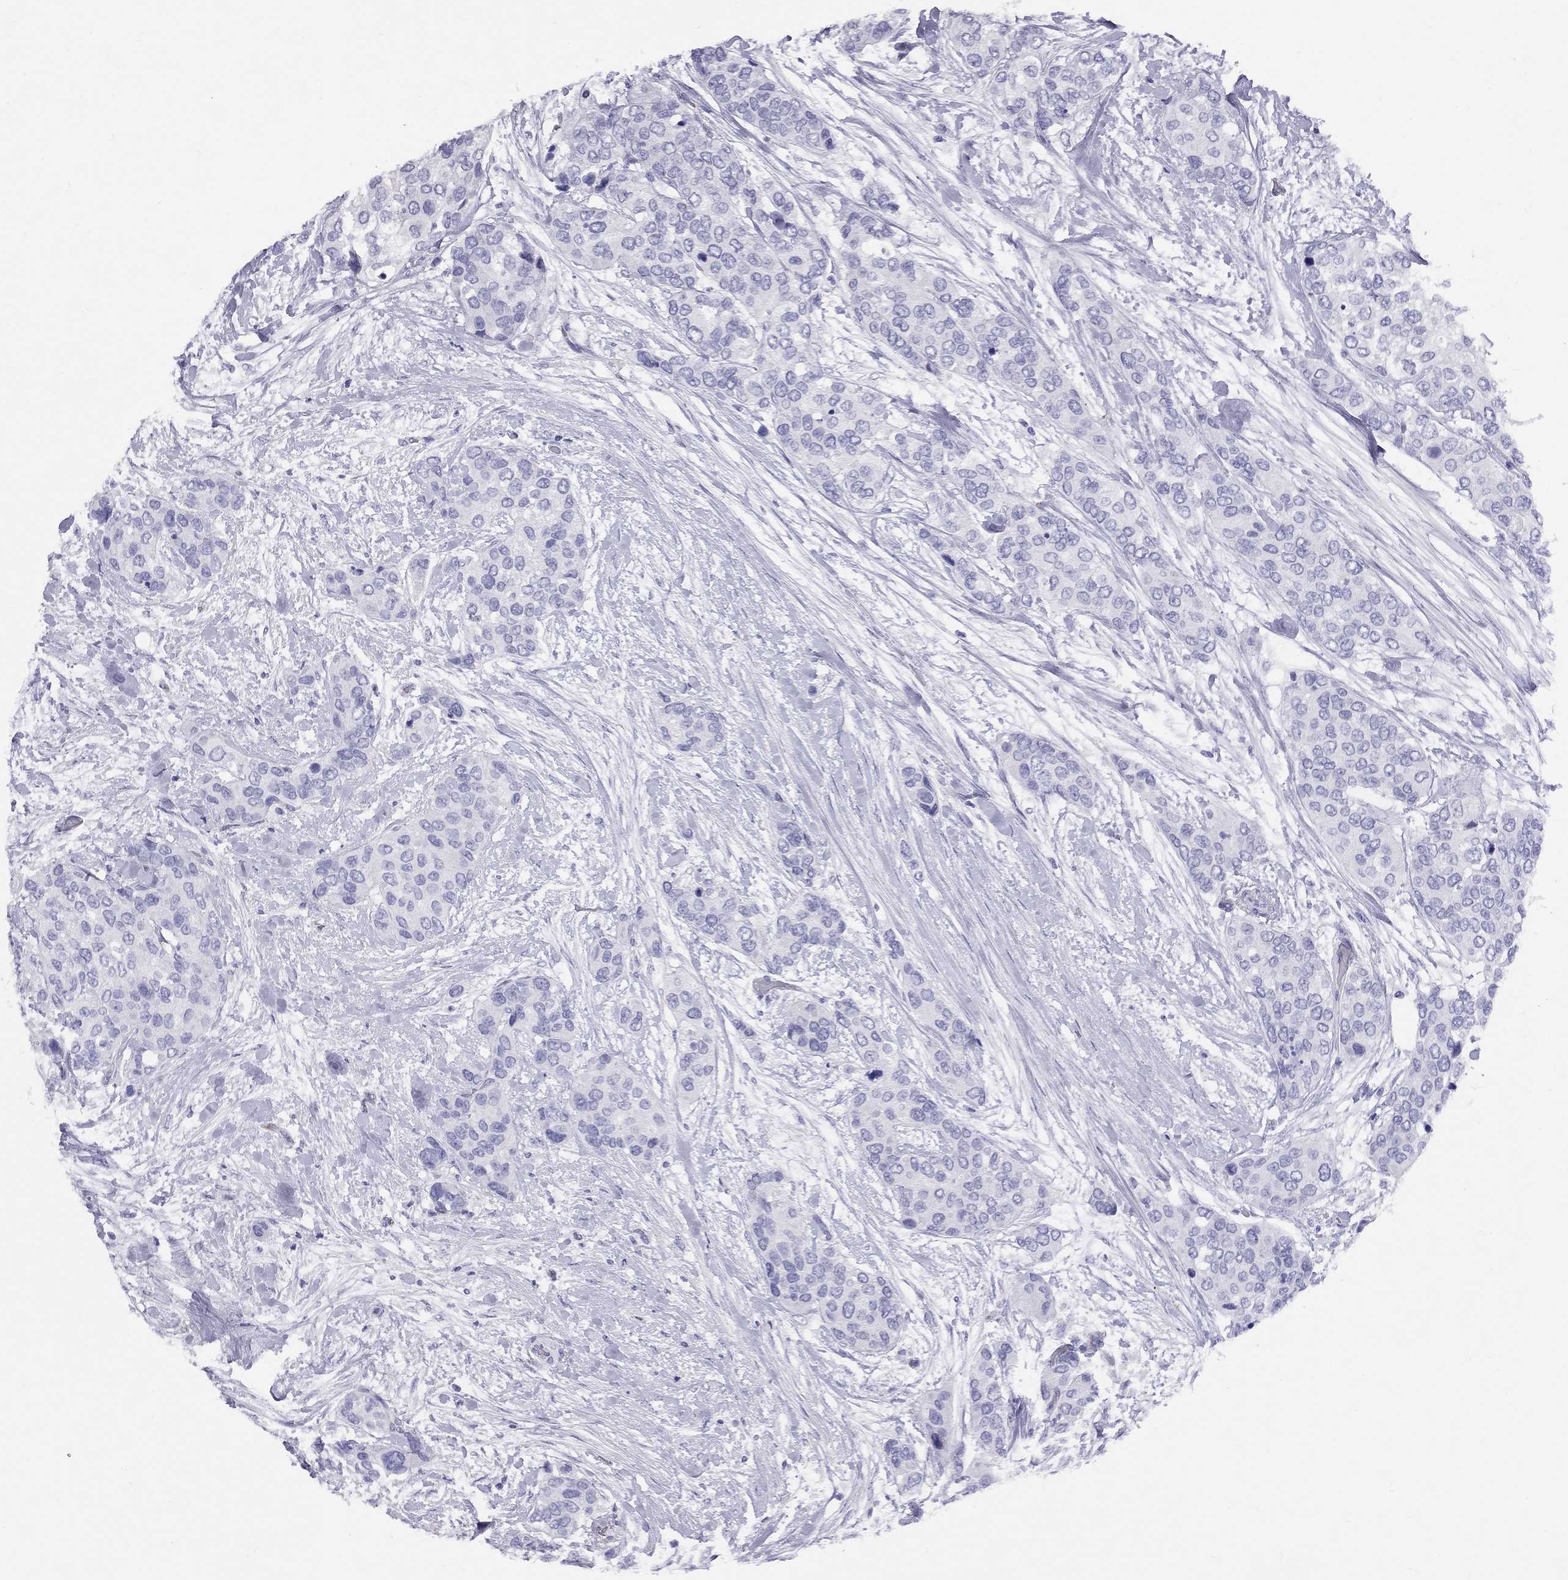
{"staining": {"intensity": "negative", "quantity": "none", "location": "none"}, "tissue": "urothelial cancer", "cell_type": "Tumor cells", "image_type": "cancer", "snomed": [{"axis": "morphology", "description": "Urothelial carcinoma, High grade"}, {"axis": "topography", "description": "Urinary bladder"}], "caption": "Protein analysis of urothelial cancer reveals no significant positivity in tumor cells. (Brightfield microscopy of DAB (3,3'-diaminobenzidine) IHC at high magnification).", "gene": "FSCN3", "patient": {"sex": "male", "age": 77}}